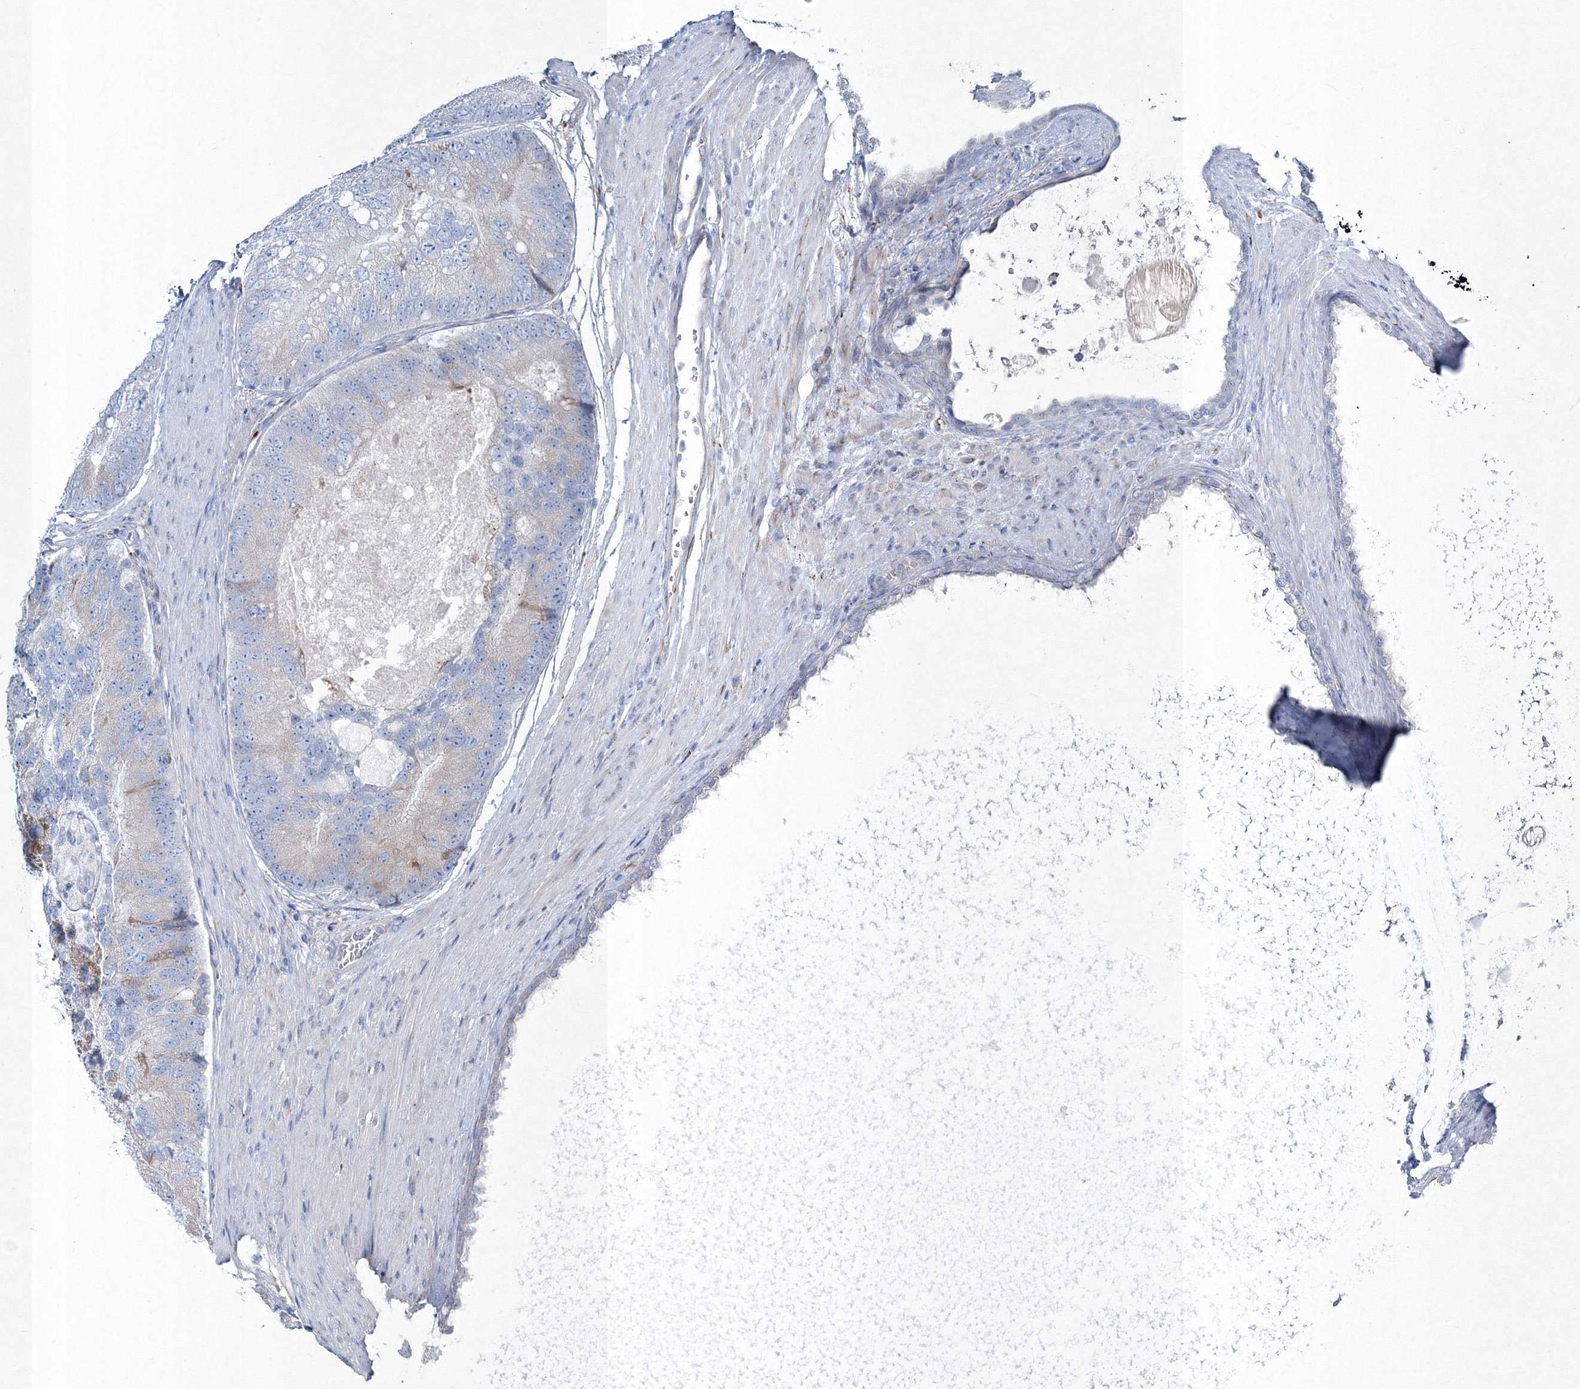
{"staining": {"intensity": "weak", "quantity": "25%-75%", "location": "cytoplasmic/membranous"}, "tissue": "prostate cancer", "cell_type": "Tumor cells", "image_type": "cancer", "snomed": [{"axis": "morphology", "description": "Adenocarcinoma, High grade"}, {"axis": "topography", "description": "Prostate"}], "caption": "Immunohistochemical staining of human prostate cancer (high-grade adenocarcinoma) displays low levels of weak cytoplasmic/membranous expression in approximately 25%-75% of tumor cells. (brown staining indicates protein expression, while blue staining denotes nuclei).", "gene": "RCN1", "patient": {"sex": "male", "age": 70}}